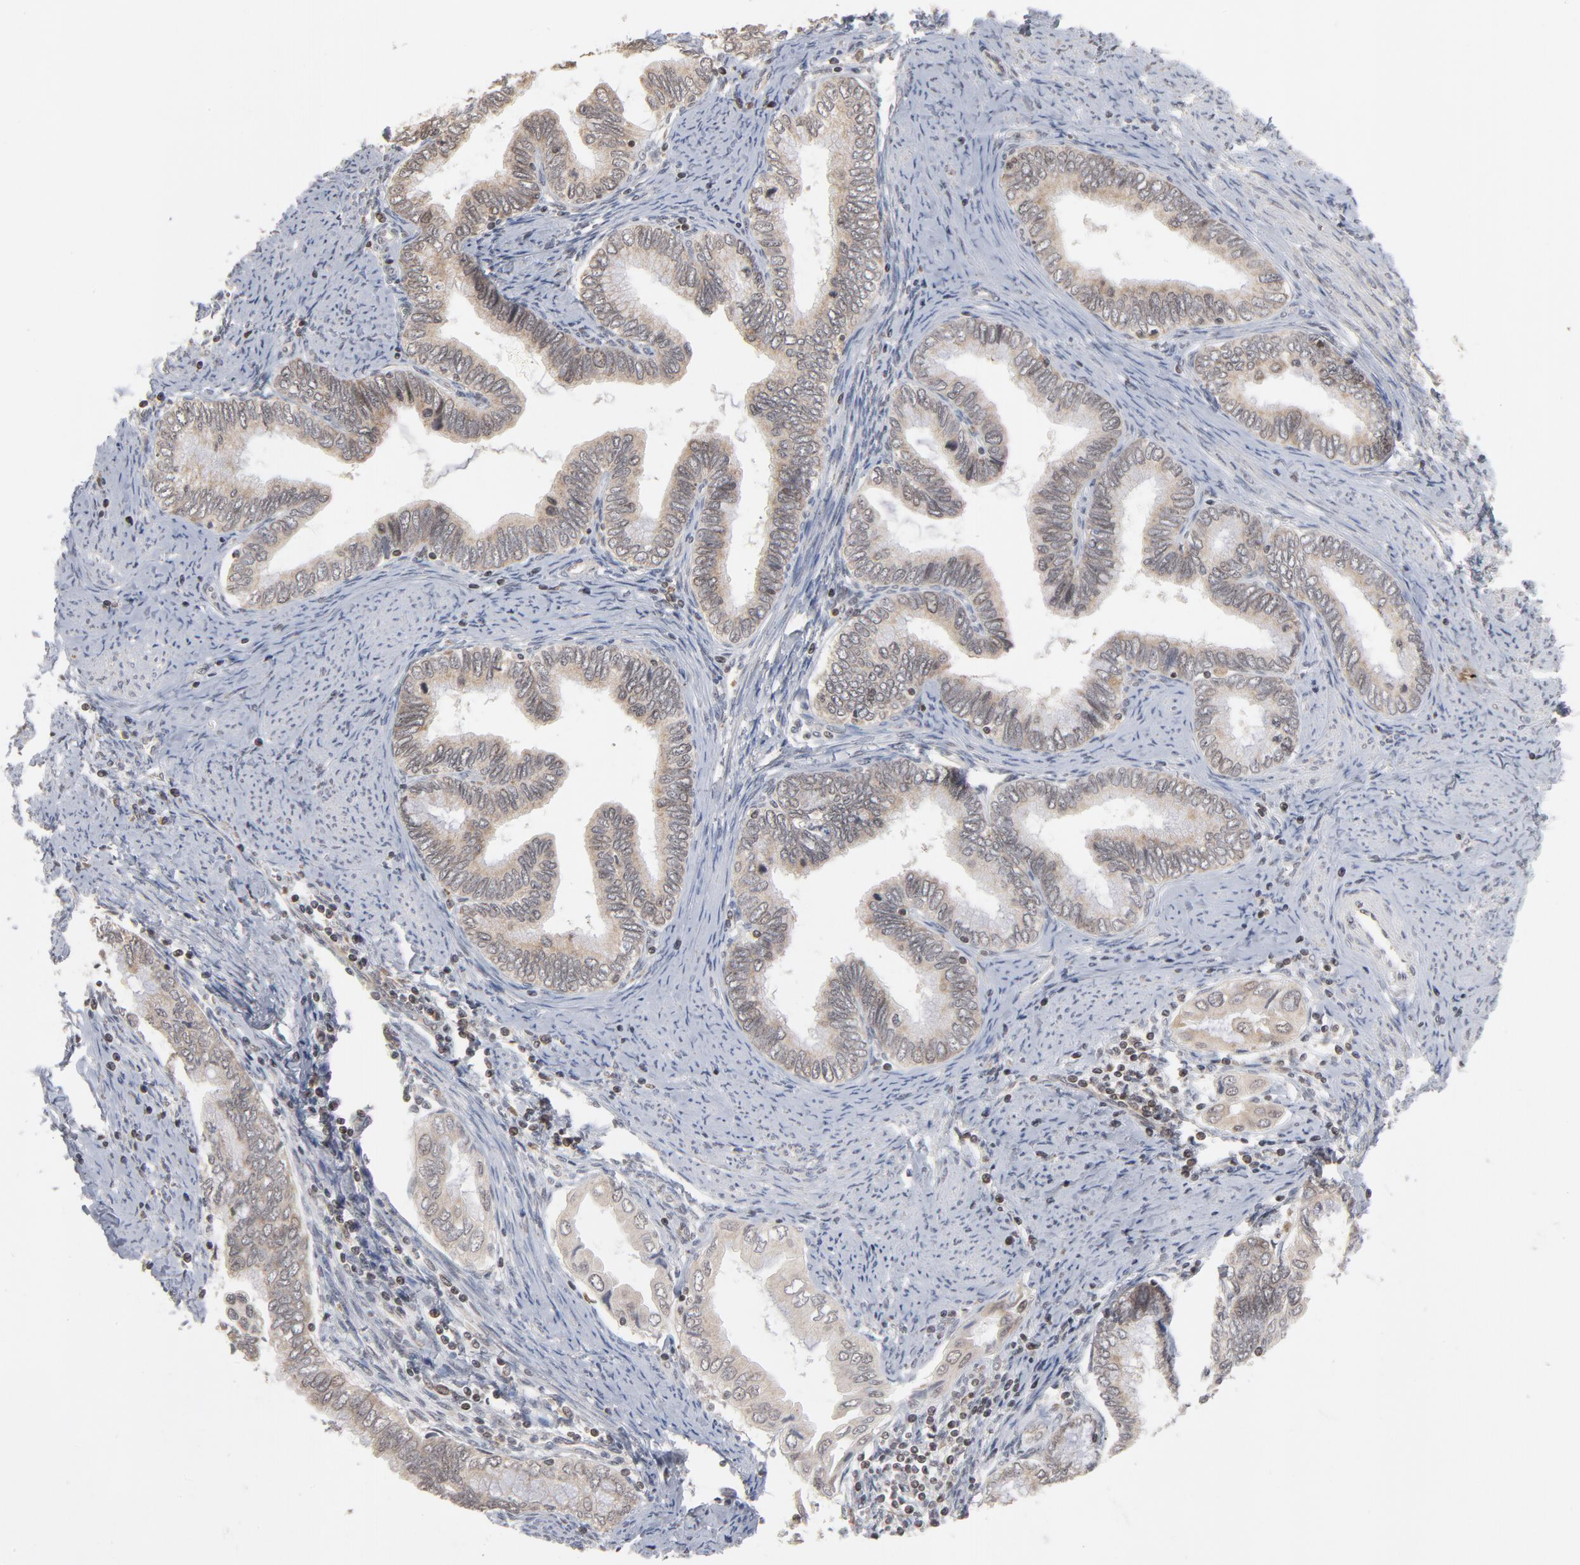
{"staining": {"intensity": "weak", "quantity": ">75%", "location": "cytoplasmic/membranous"}, "tissue": "cervical cancer", "cell_type": "Tumor cells", "image_type": "cancer", "snomed": [{"axis": "morphology", "description": "Adenocarcinoma, NOS"}, {"axis": "topography", "description": "Cervix"}], "caption": "Cervical cancer stained with a protein marker demonstrates weak staining in tumor cells.", "gene": "ARIH1", "patient": {"sex": "female", "age": 49}}